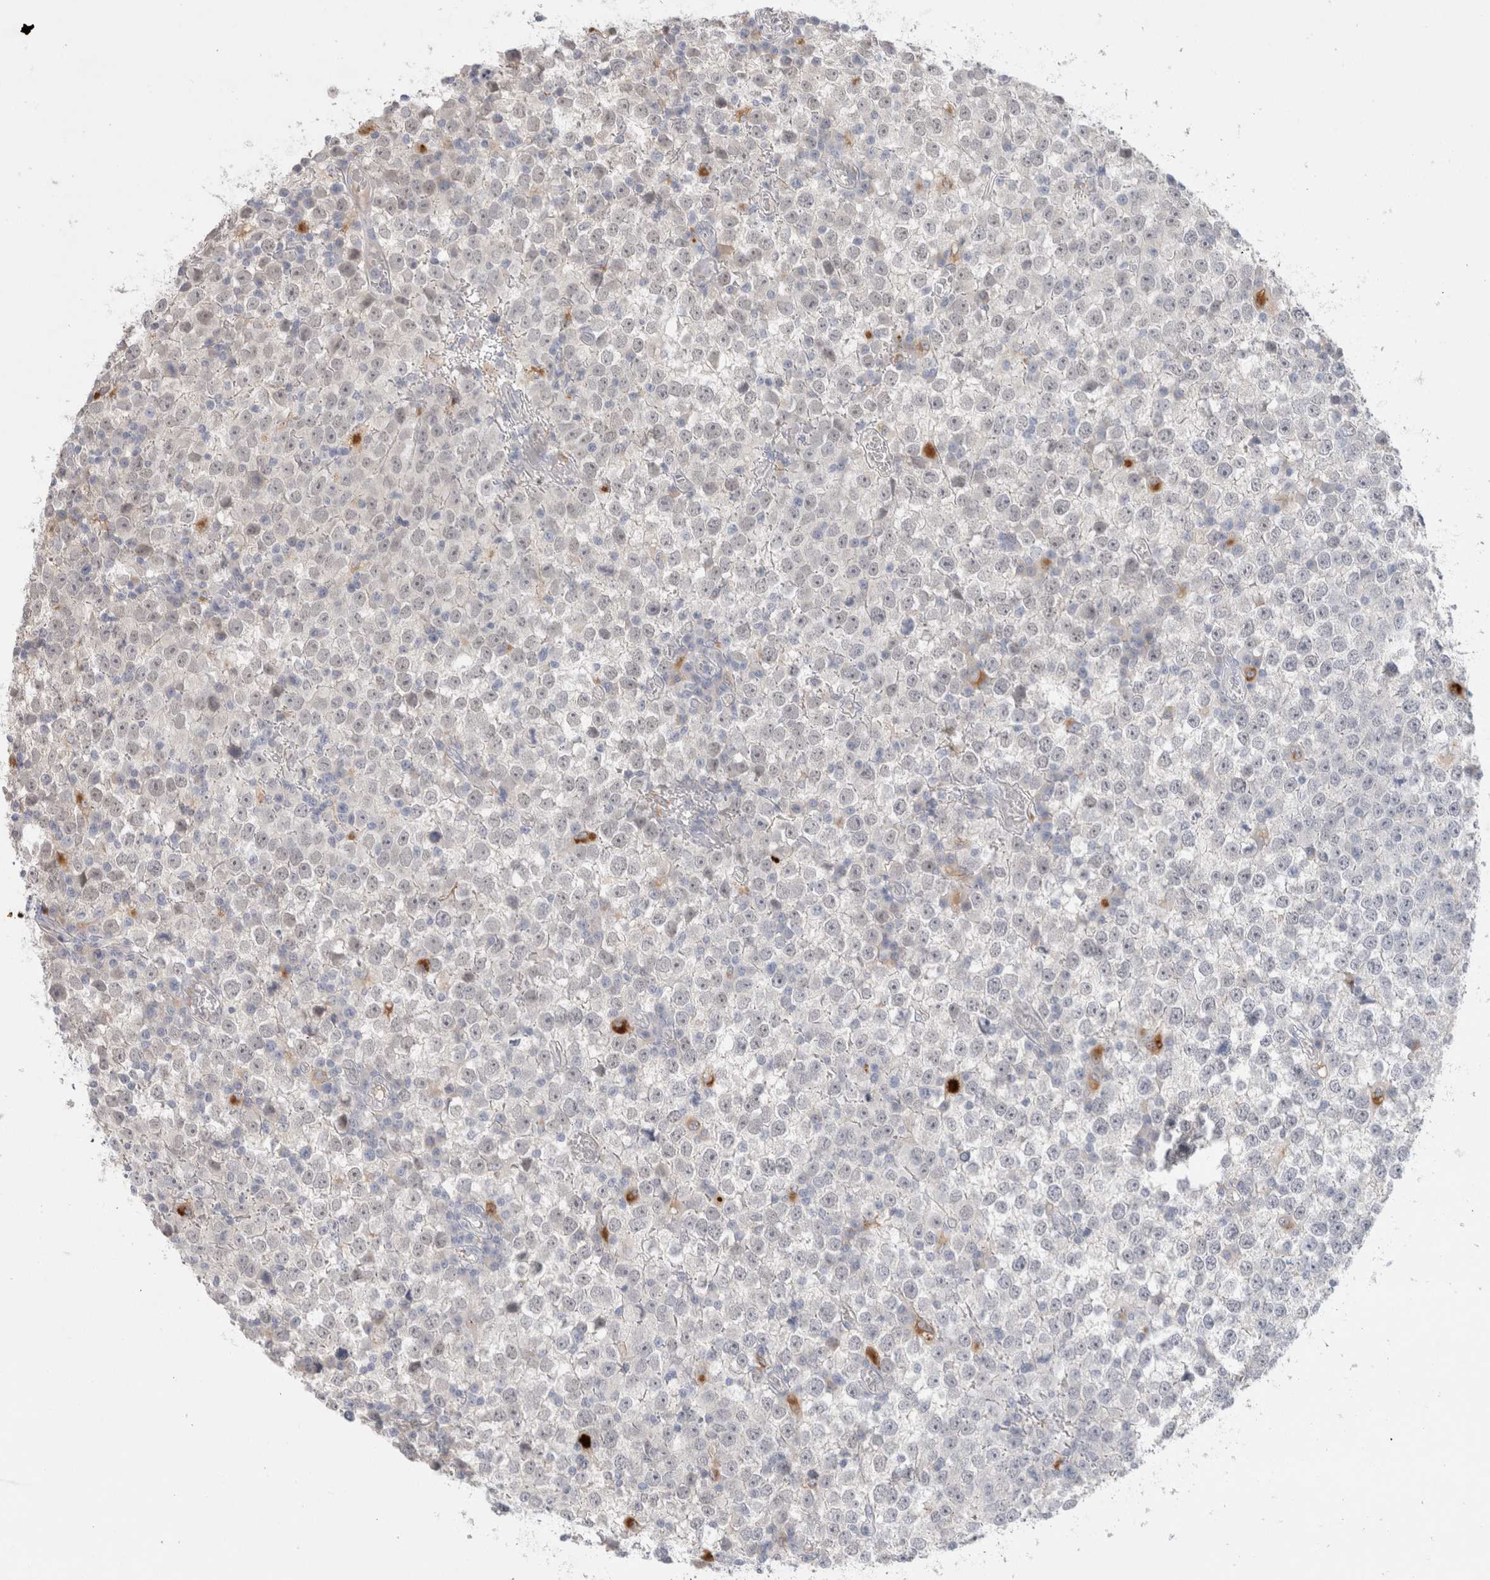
{"staining": {"intensity": "negative", "quantity": "none", "location": "none"}, "tissue": "testis cancer", "cell_type": "Tumor cells", "image_type": "cancer", "snomed": [{"axis": "morphology", "description": "Seminoma, NOS"}, {"axis": "topography", "description": "Testis"}], "caption": "The image shows no significant positivity in tumor cells of testis cancer.", "gene": "HPGDS", "patient": {"sex": "male", "age": 65}}